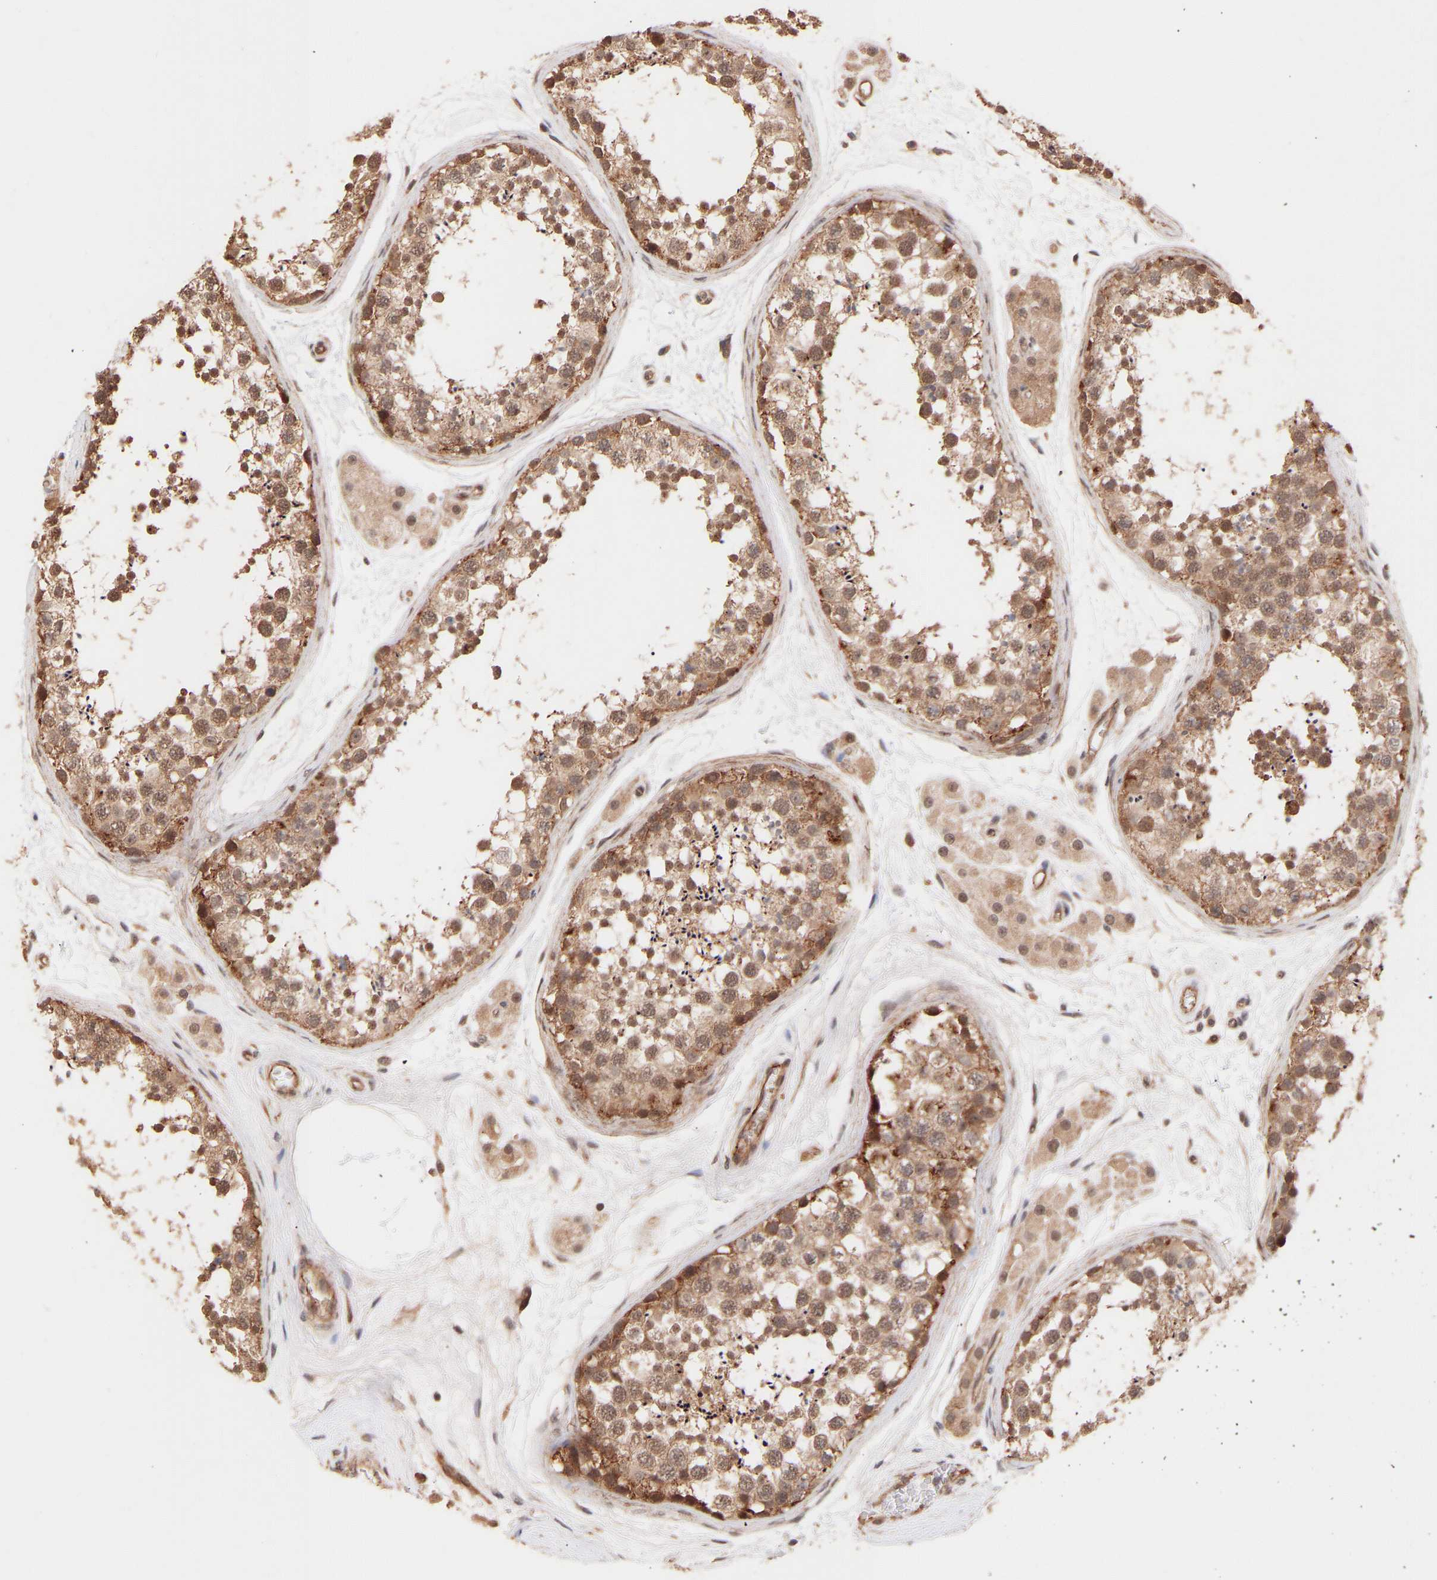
{"staining": {"intensity": "moderate", "quantity": ">75%", "location": "cytoplasmic/membranous"}, "tissue": "testis", "cell_type": "Cells in seminiferous ducts", "image_type": "normal", "snomed": [{"axis": "morphology", "description": "Normal tissue, NOS"}, {"axis": "topography", "description": "Testis"}], "caption": "IHC micrograph of benign testis stained for a protein (brown), which demonstrates medium levels of moderate cytoplasmic/membranous positivity in approximately >75% of cells in seminiferous ducts.", "gene": "PDLIM5", "patient": {"sex": "male", "age": 56}}